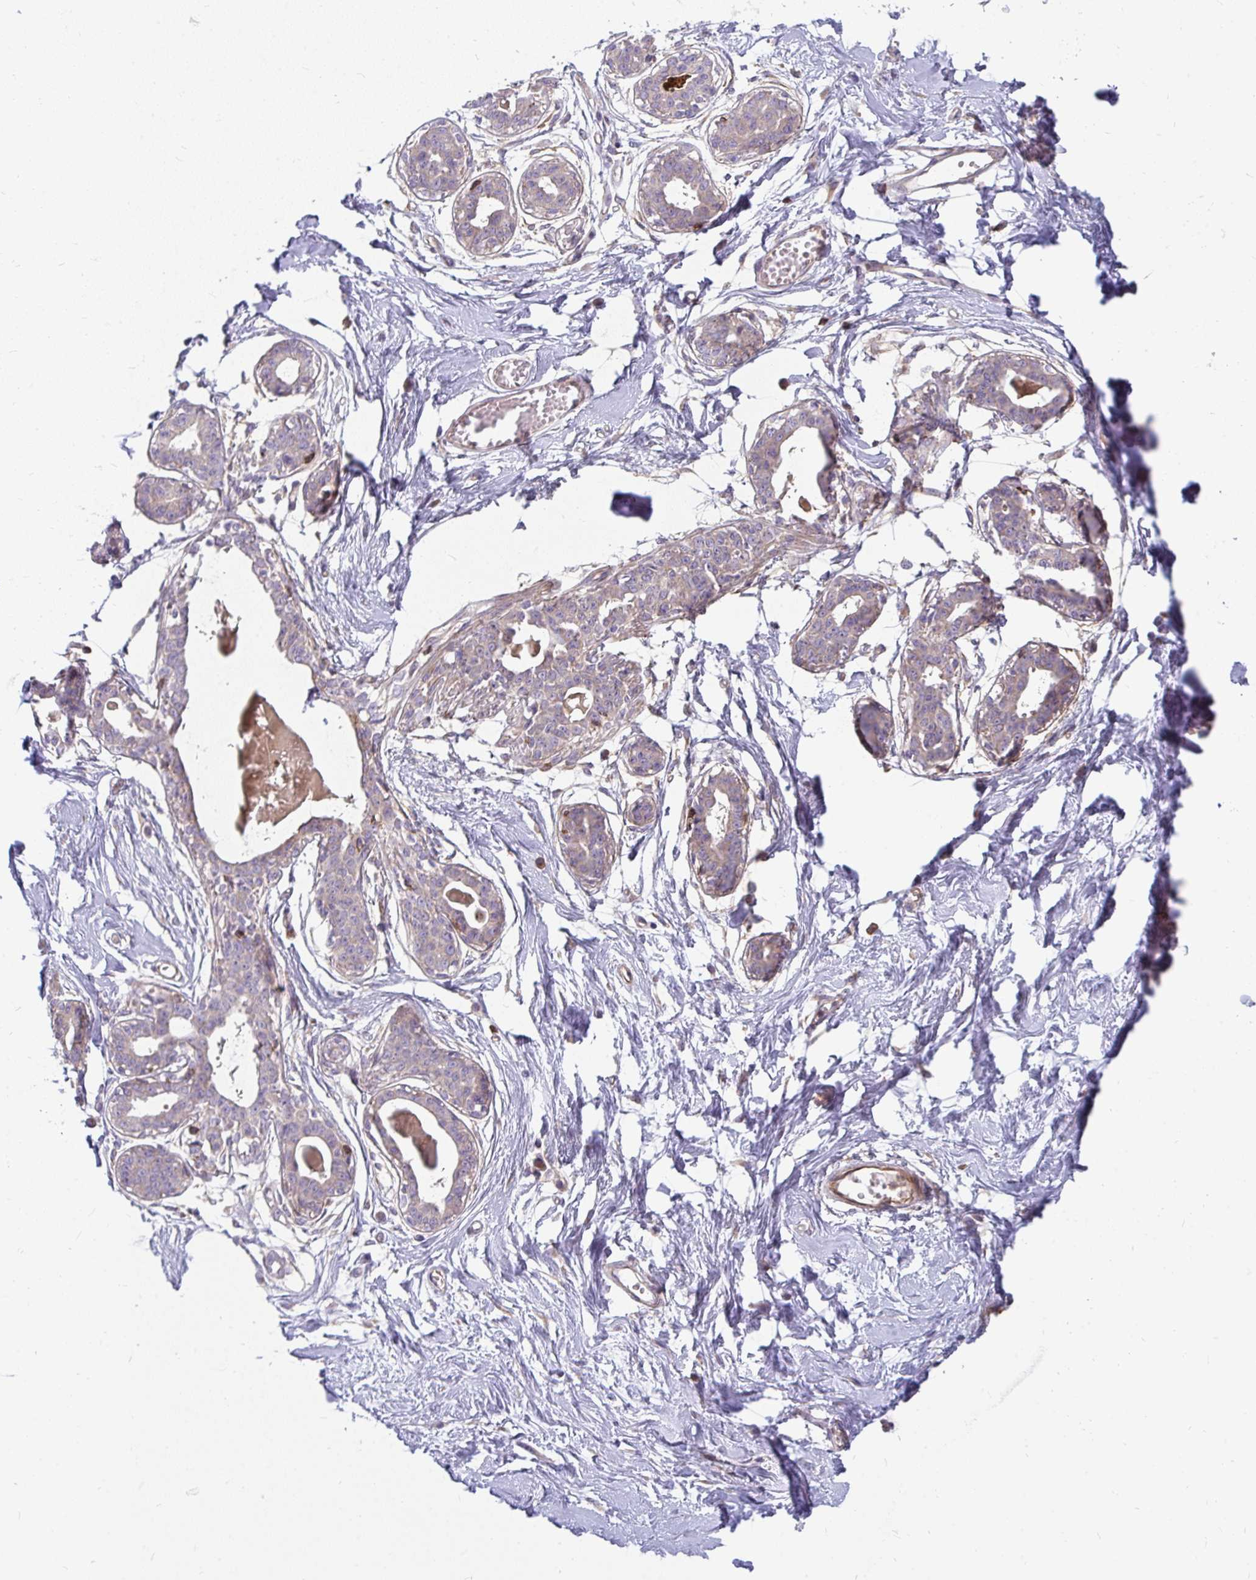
{"staining": {"intensity": "negative", "quantity": "none", "location": "none"}, "tissue": "breast", "cell_type": "Adipocytes", "image_type": "normal", "snomed": [{"axis": "morphology", "description": "Normal tissue, NOS"}, {"axis": "topography", "description": "Breast"}], "caption": "Immunohistochemical staining of unremarkable breast displays no significant expression in adipocytes. (DAB (3,3'-diaminobenzidine) IHC, high magnification).", "gene": "CSF3R", "patient": {"sex": "female", "age": 45}}